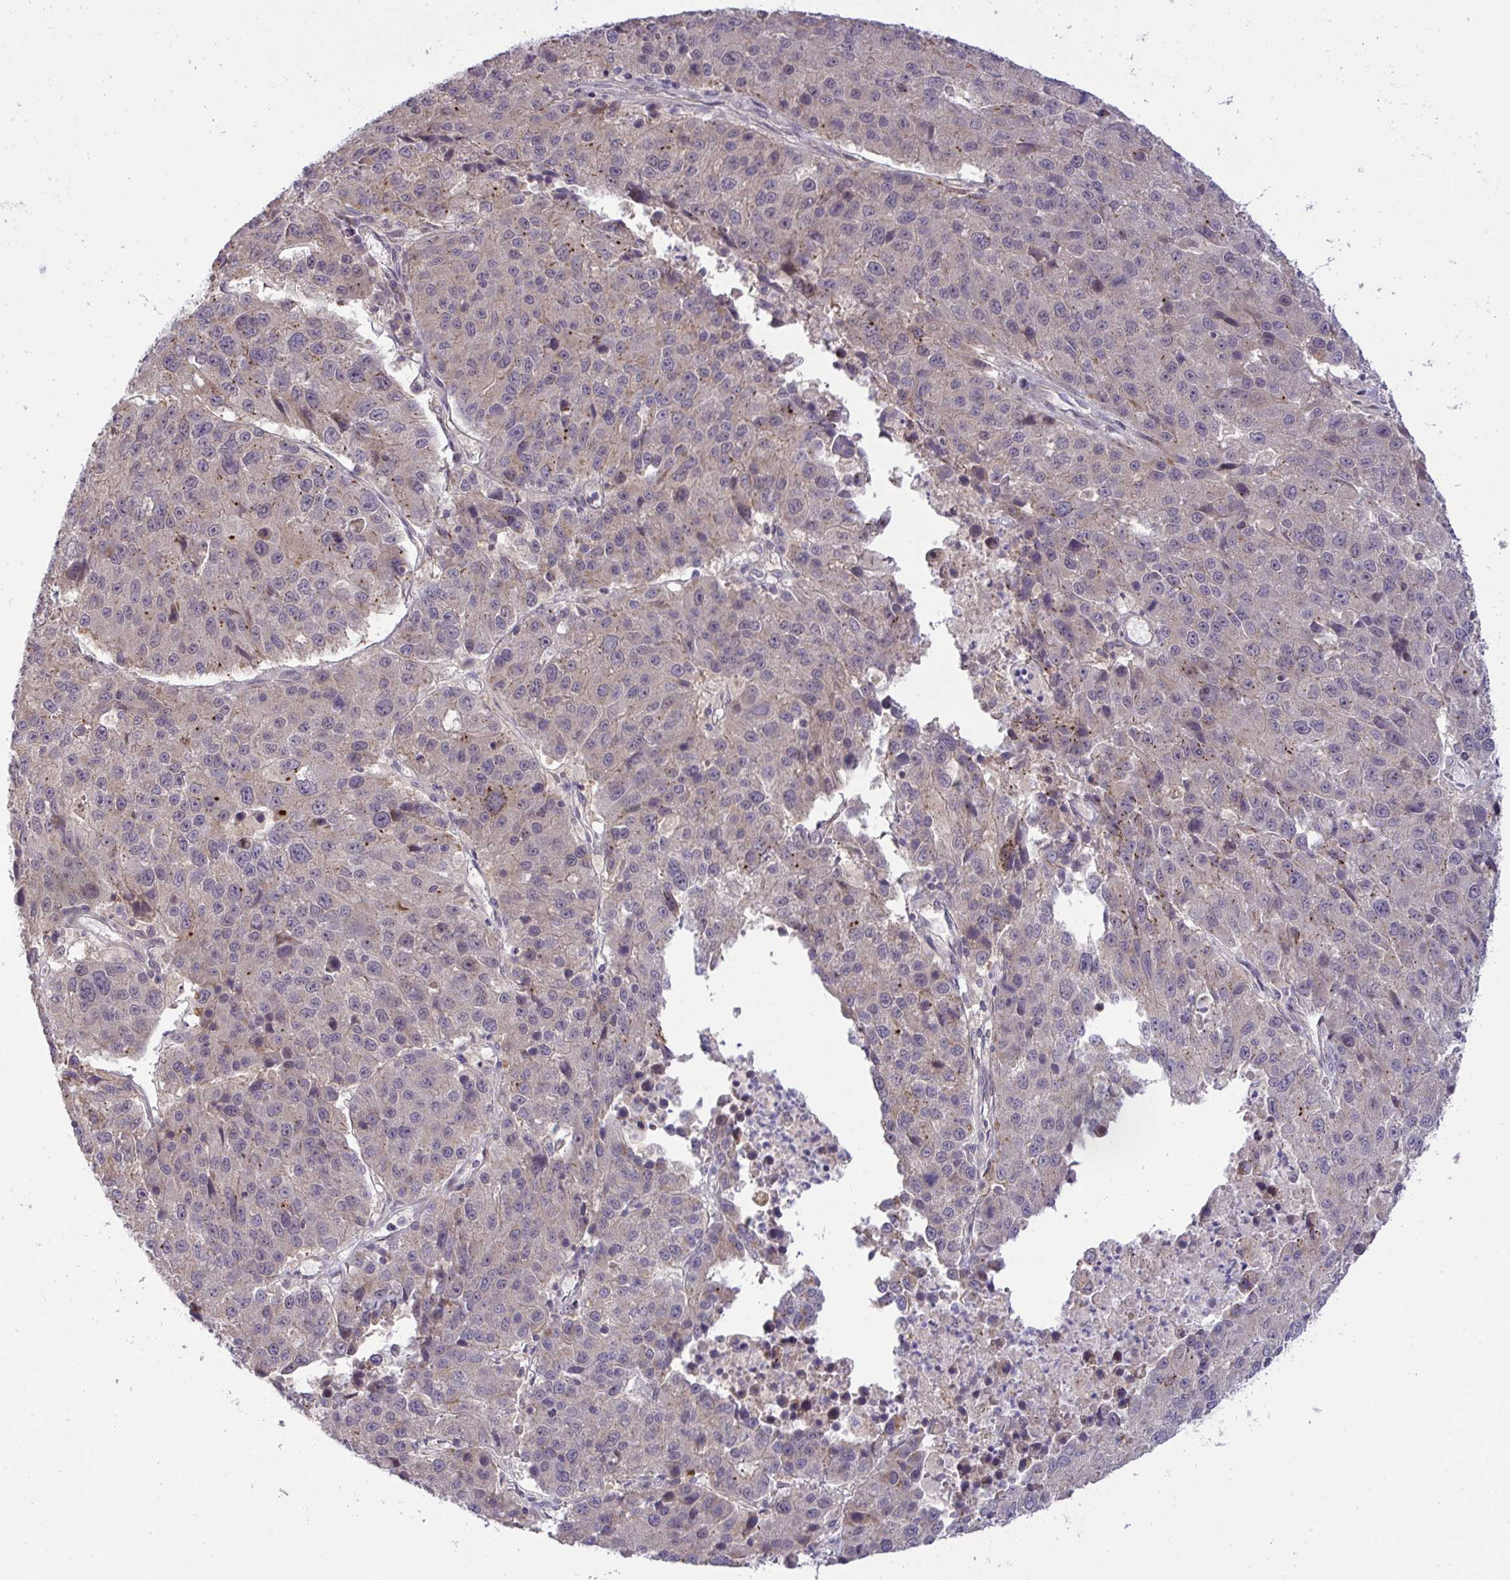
{"staining": {"intensity": "weak", "quantity": "<25%", "location": "cytoplasmic/membranous"}, "tissue": "stomach cancer", "cell_type": "Tumor cells", "image_type": "cancer", "snomed": [{"axis": "morphology", "description": "Adenocarcinoma, NOS"}, {"axis": "topography", "description": "Stomach"}], "caption": "This is a photomicrograph of immunohistochemistry (IHC) staining of stomach cancer (adenocarcinoma), which shows no positivity in tumor cells.", "gene": "SLC9A6", "patient": {"sex": "male", "age": 71}}